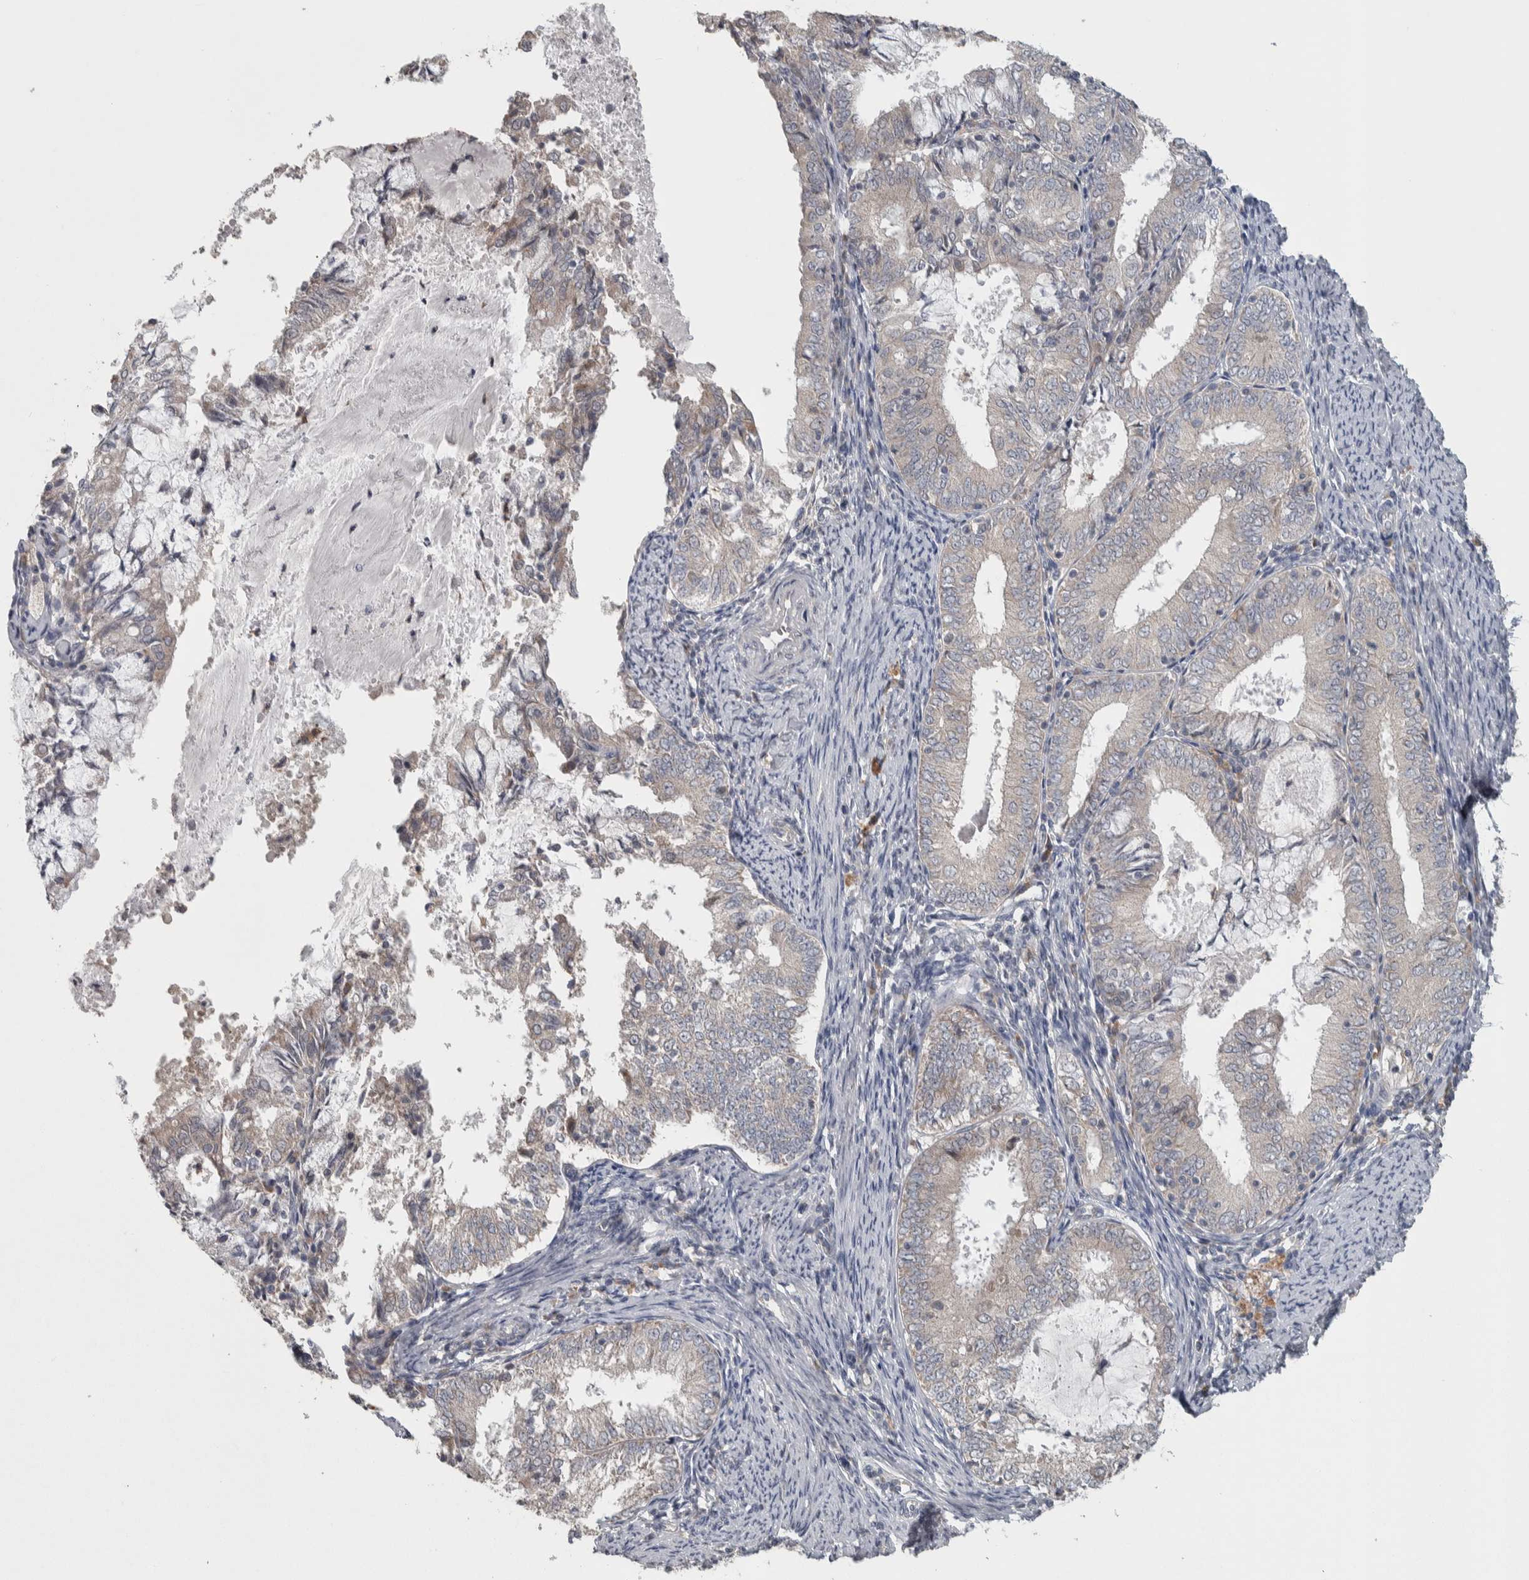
{"staining": {"intensity": "negative", "quantity": "none", "location": "none"}, "tissue": "endometrial cancer", "cell_type": "Tumor cells", "image_type": "cancer", "snomed": [{"axis": "morphology", "description": "Adenocarcinoma, NOS"}, {"axis": "topography", "description": "Endometrium"}], "caption": "IHC photomicrograph of neoplastic tissue: human adenocarcinoma (endometrial) stained with DAB demonstrates no significant protein expression in tumor cells. (Stains: DAB (3,3'-diaminobenzidine) IHC with hematoxylin counter stain, Microscopy: brightfield microscopy at high magnification).", "gene": "SRP68", "patient": {"sex": "female", "age": 57}}